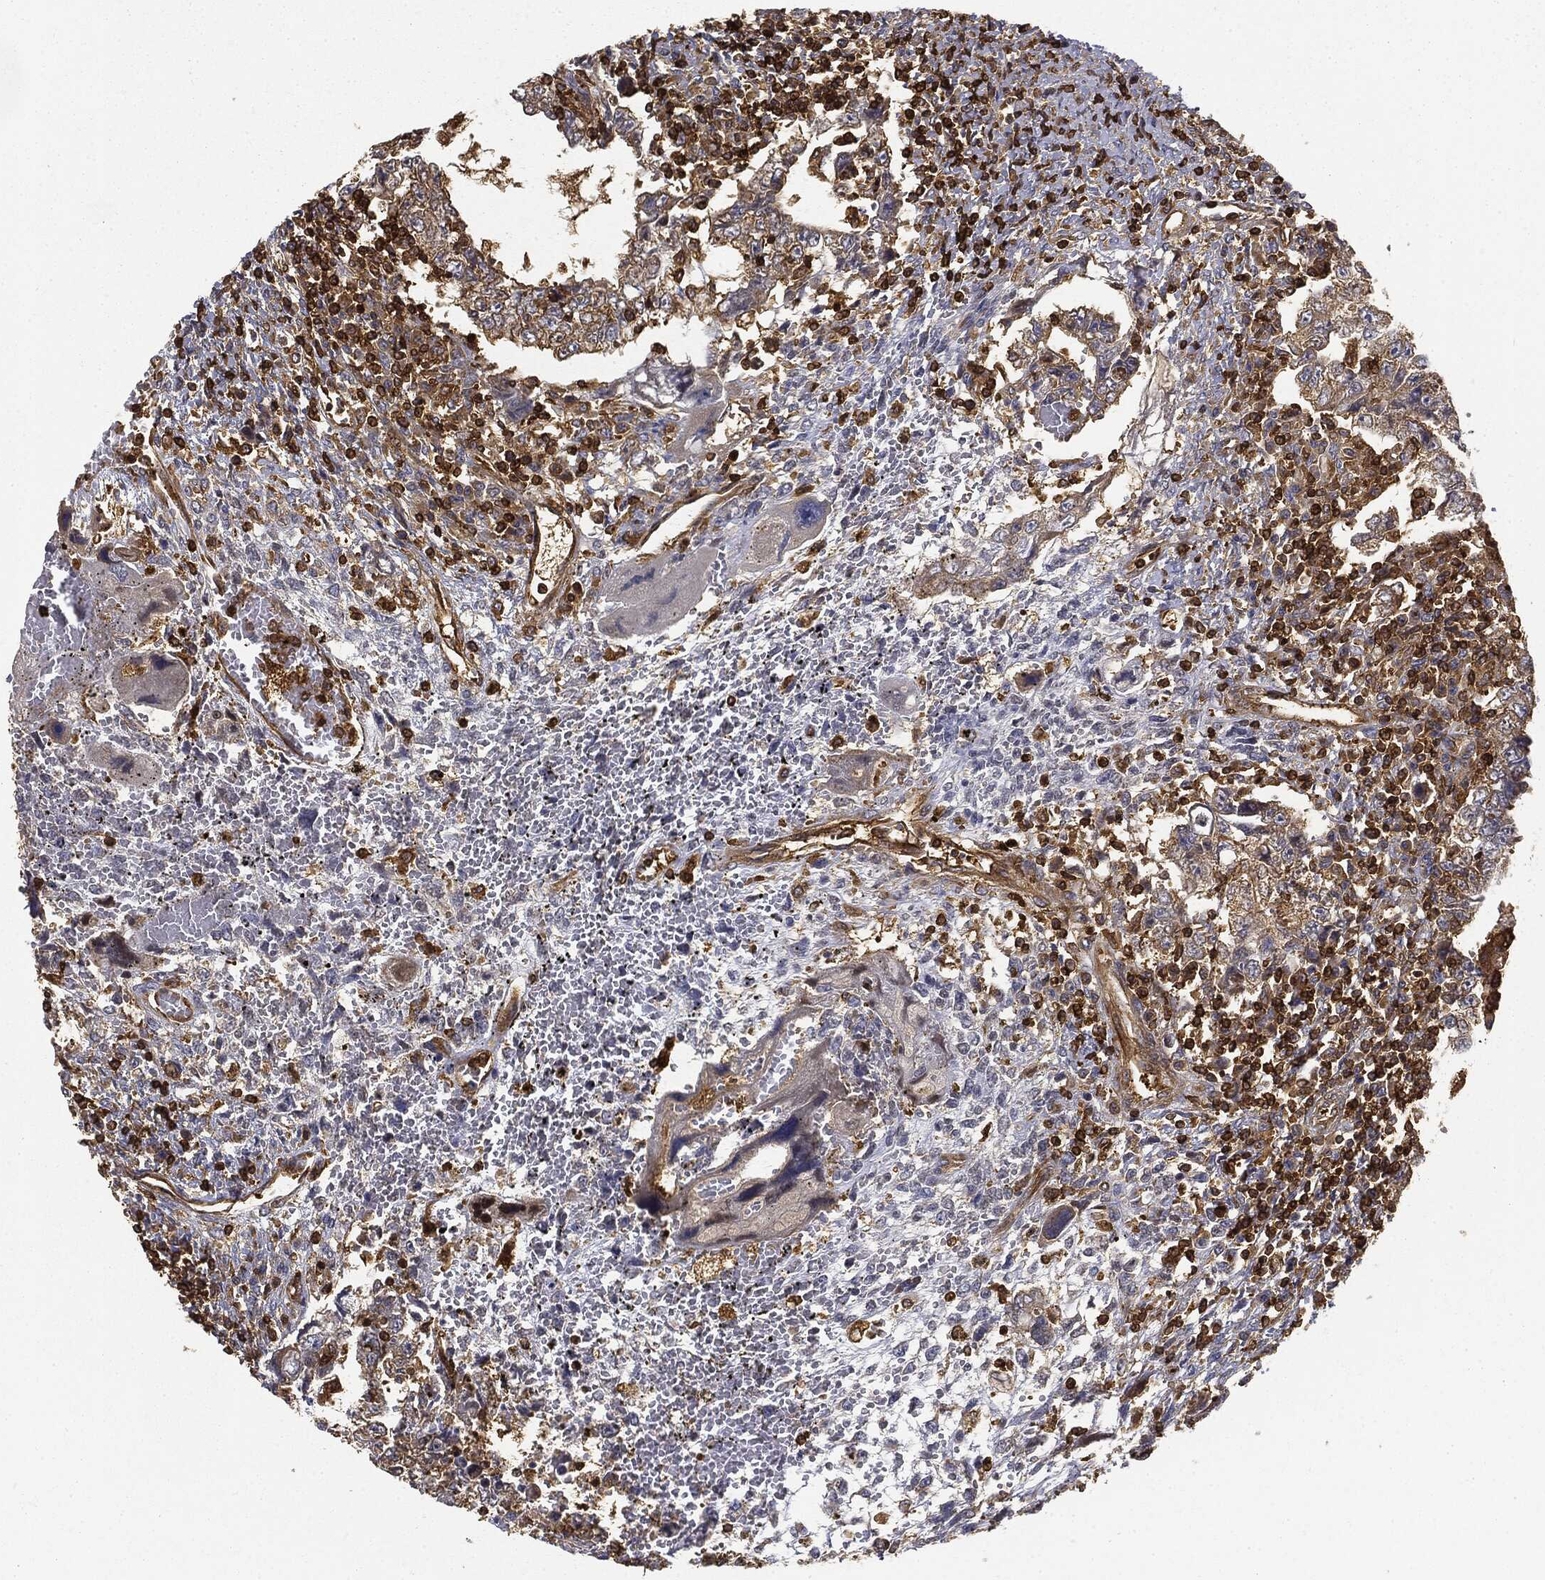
{"staining": {"intensity": "moderate", "quantity": "25%-75%", "location": "cytoplasmic/membranous"}, "tissue": "testis cancer", "cell_type": "Tumor cells", "image_type": "cancer", "snomed": [{"axis": "morphology", "description": "Carcinoma, Embryonal, NOS"}, {"axis": "topography", "description": "Testis"}], "caption": "Immunohistochemical staining of embryonal carcinoma (testis) shows medium levels of moderate cytoplasmic/membranous protein positivity in approximately 25%-75% of tumor cells. The staining is performed using DAB (3,3'-diaminobenzidine) brown chromogen to label protein expression. The nuclei are counter-stained blue using hematoxylin.", "gene": "WDR1", "patient": {"sex": "male", "age": 26}}